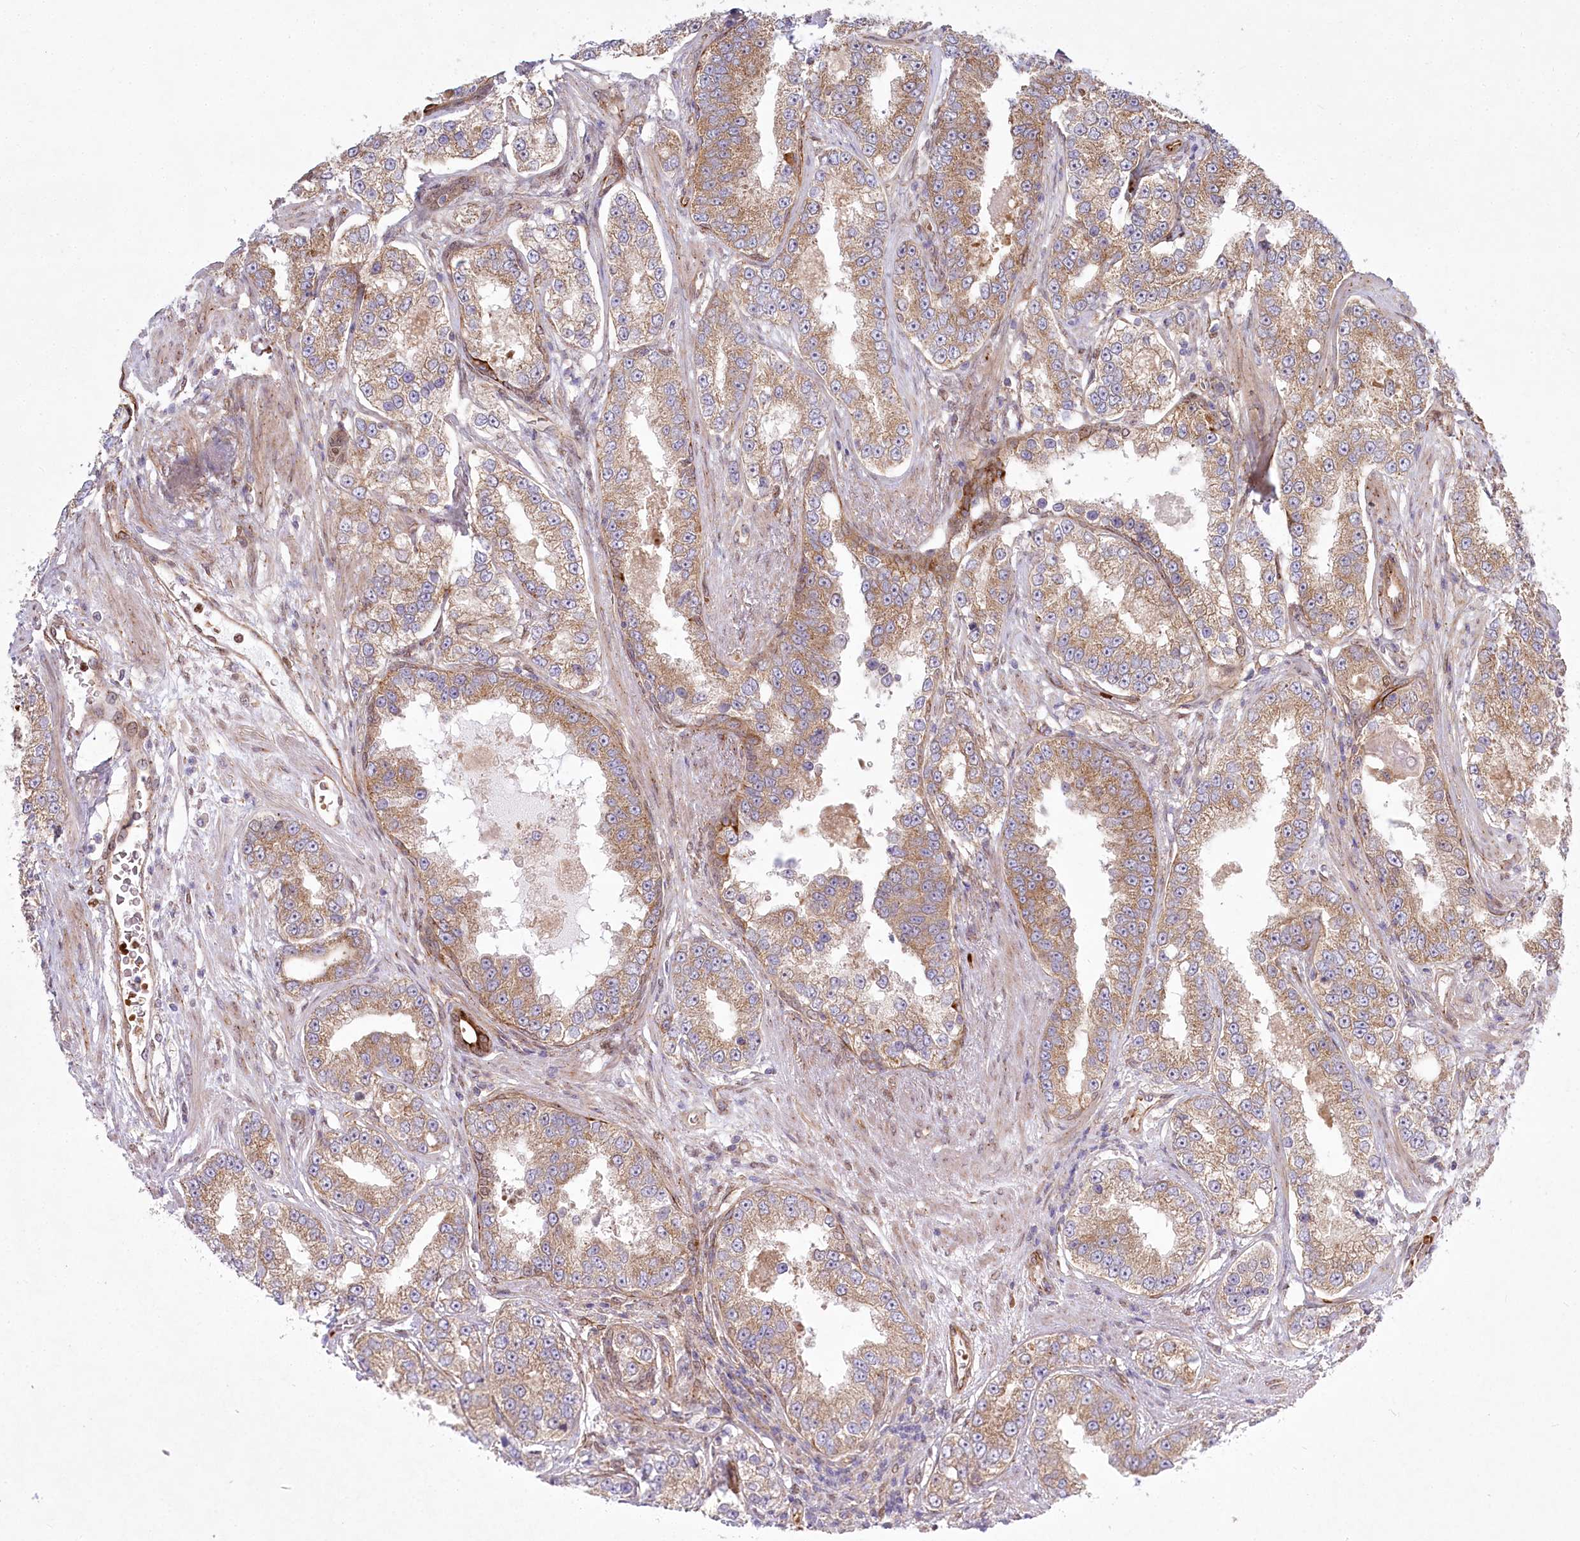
{"staining": {"intensity": "moderate", "quantity": ">75%", "location": "cytoplasmic/membranous"}, "tissue": "prostate cancer", "cell_type": "Tumor cells", "image_type": "cancer", "snomed": [{"axis": "morphology", "description": "Normal tissue, NOS"}, {"axis": "morphology", "description": "Adenocarcinoma, High grade"}, {"axis": "topography", "description": "Prostate"}], "caption": "Protein analysis of prostate cancer (adenocarcinoma (high-grade)) tissue reveals moderate cytoplasmic/membranous expression in approximately >75% of tumor cells.", "gene": "COMMD3", "patient": {"sex": "male", "age": 83}}